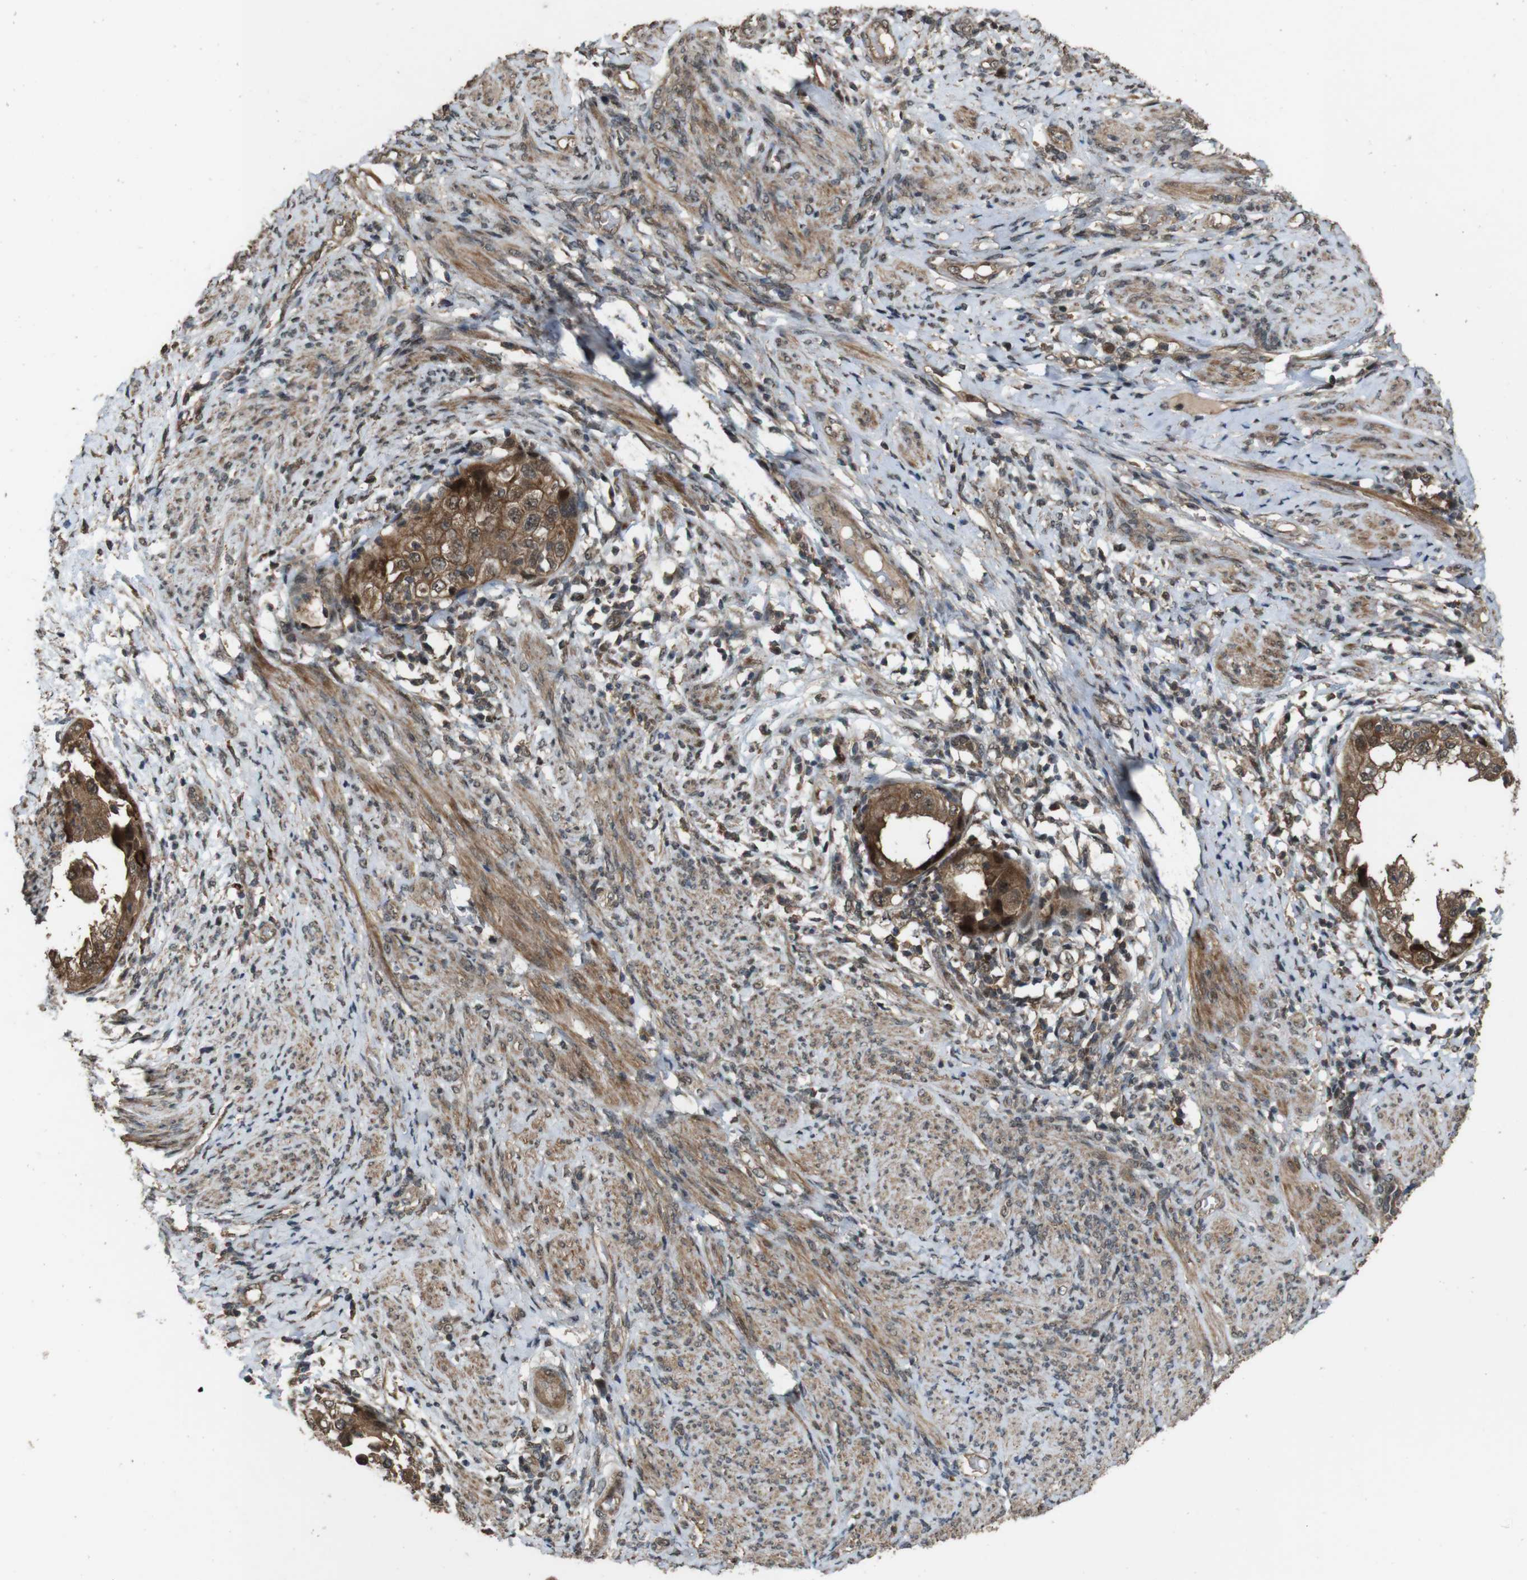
{"staining": {"intensity": "strong", "quantity": ">75%", "location": "cytoplasmic/membranous,nuclear"}, "tissue": "endometrial cancer", "cell_type": "Tumor cells", "image_type": "cancer", "snomed": [{"axis": "morphology", "description": "Adenocarcinoma, NOS"}, {"axis": "topography", "description": "Endometrium"}], "caption": "Immunohistochemical staining of human endometrial cancer displays high levels of strong cytoplasmic/membranous and nuclear expression in about >75% of tumor cells. Nuclei are stained in blue.", "gene": "CDC34", "patient": {"sex": "female", "age": 85}}